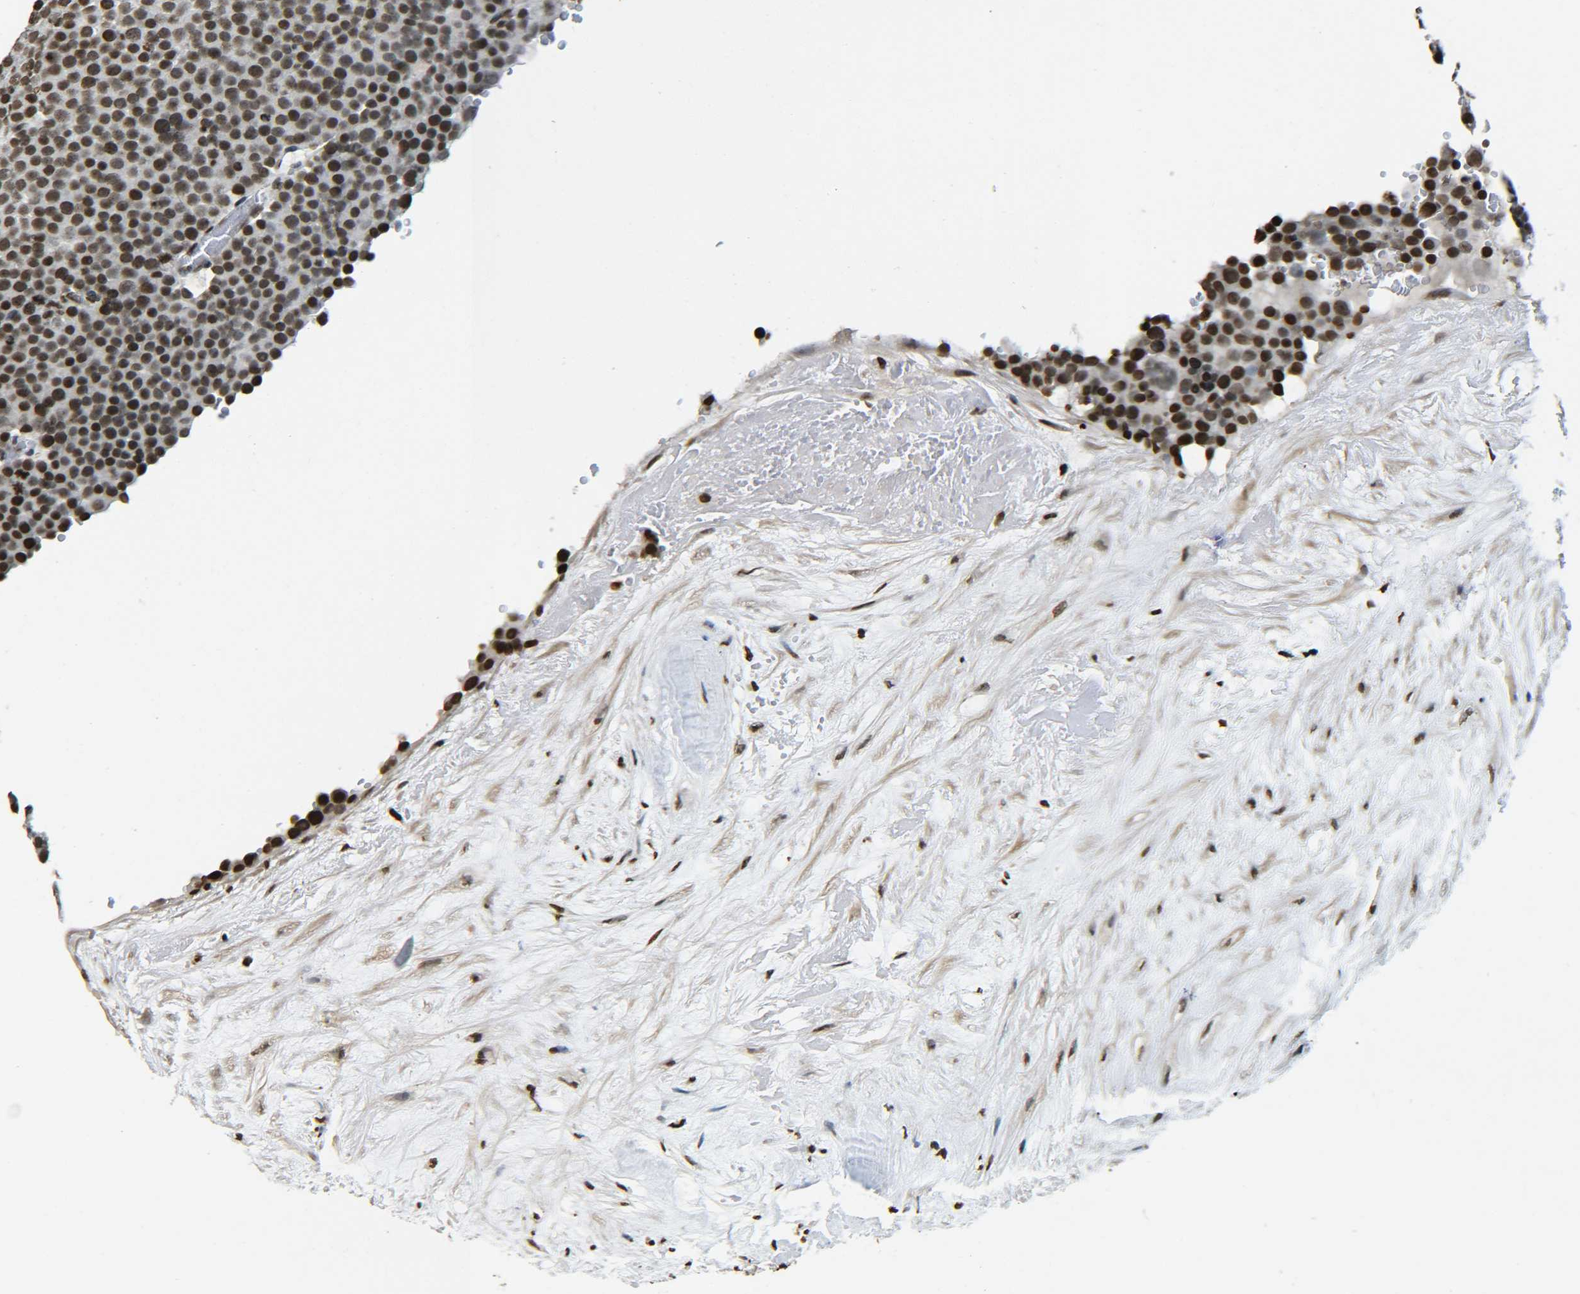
{"staining": {"intensity": "moderate", "quantity": ">75%", "location": "nuclear"}, "tissue": "testis cancer", "cell_type": "Tumor cells", "image_type": "cancer", "snomed": [{"axis": "morphology", "description": "Seminoma, NOS"}, {"axis": "topography", "description": "Testis"}], "caption": "Immunohistochemical staining of testis seminoma exhibits medium levels of moderate nuclear protein expression in about >75% of tumor cells. Nuclei are stained in blue.", "gene": "H4C16", "patient": {"sex": "male", "age": 71}}